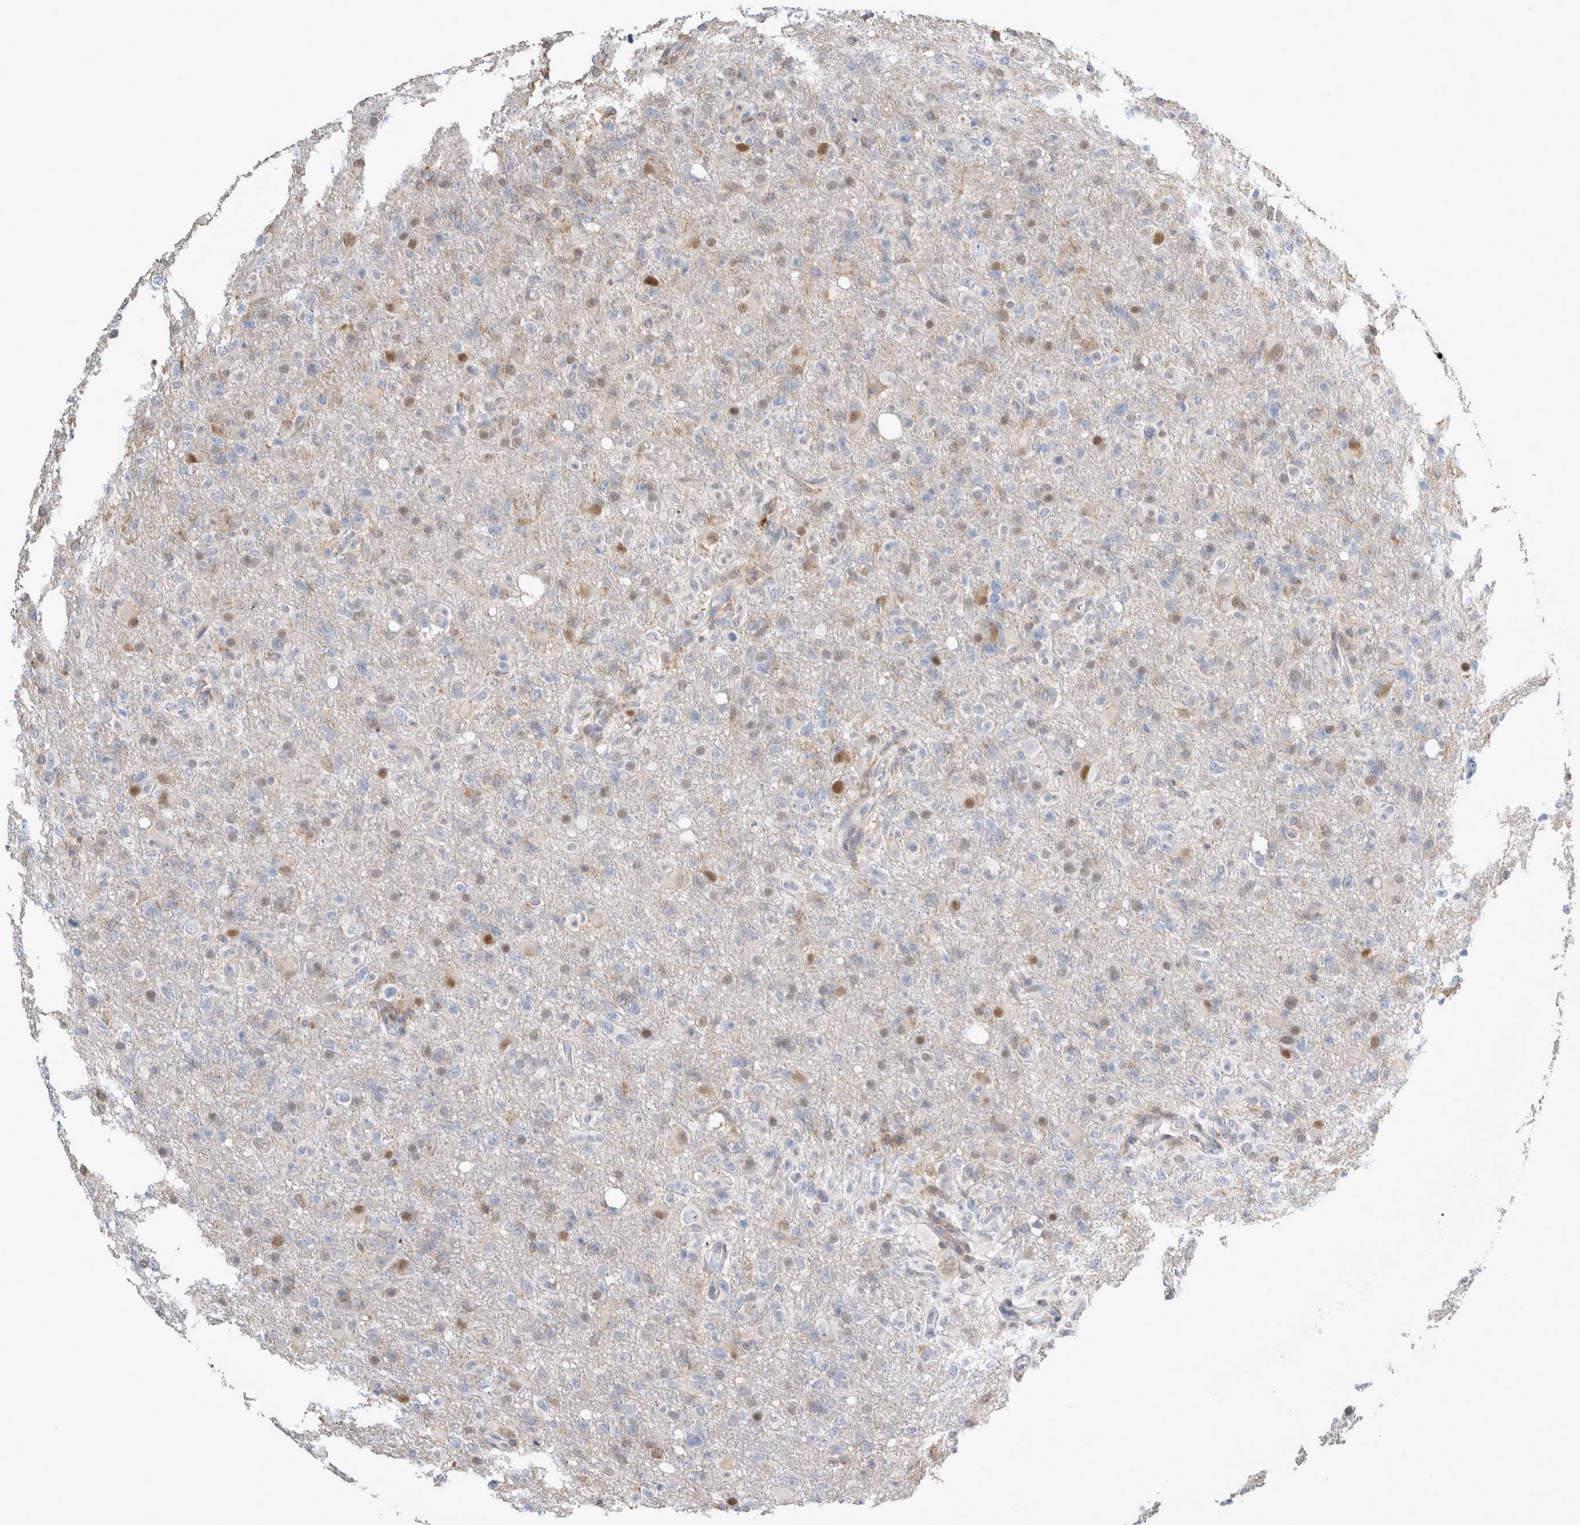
{"staining": {"intensity": "moderate", "quantity": "<25%", "location": "nuclear"}, "tissue": "glioma", "cell_type": "Tumor cells", "image_type": "cancer", "snomed": [{"axis": "morphology", "description": "Glioma, malignant, High grade"}, {"axis": "topography", "description": "Brain"}], "caption": "Brown immunohistochemical staining in glioma demonstrates moderate nuclear expression in about <25% of tumor cells.", "gene": "AGMAT", "patient": {"sex": "female", "age": 57}}